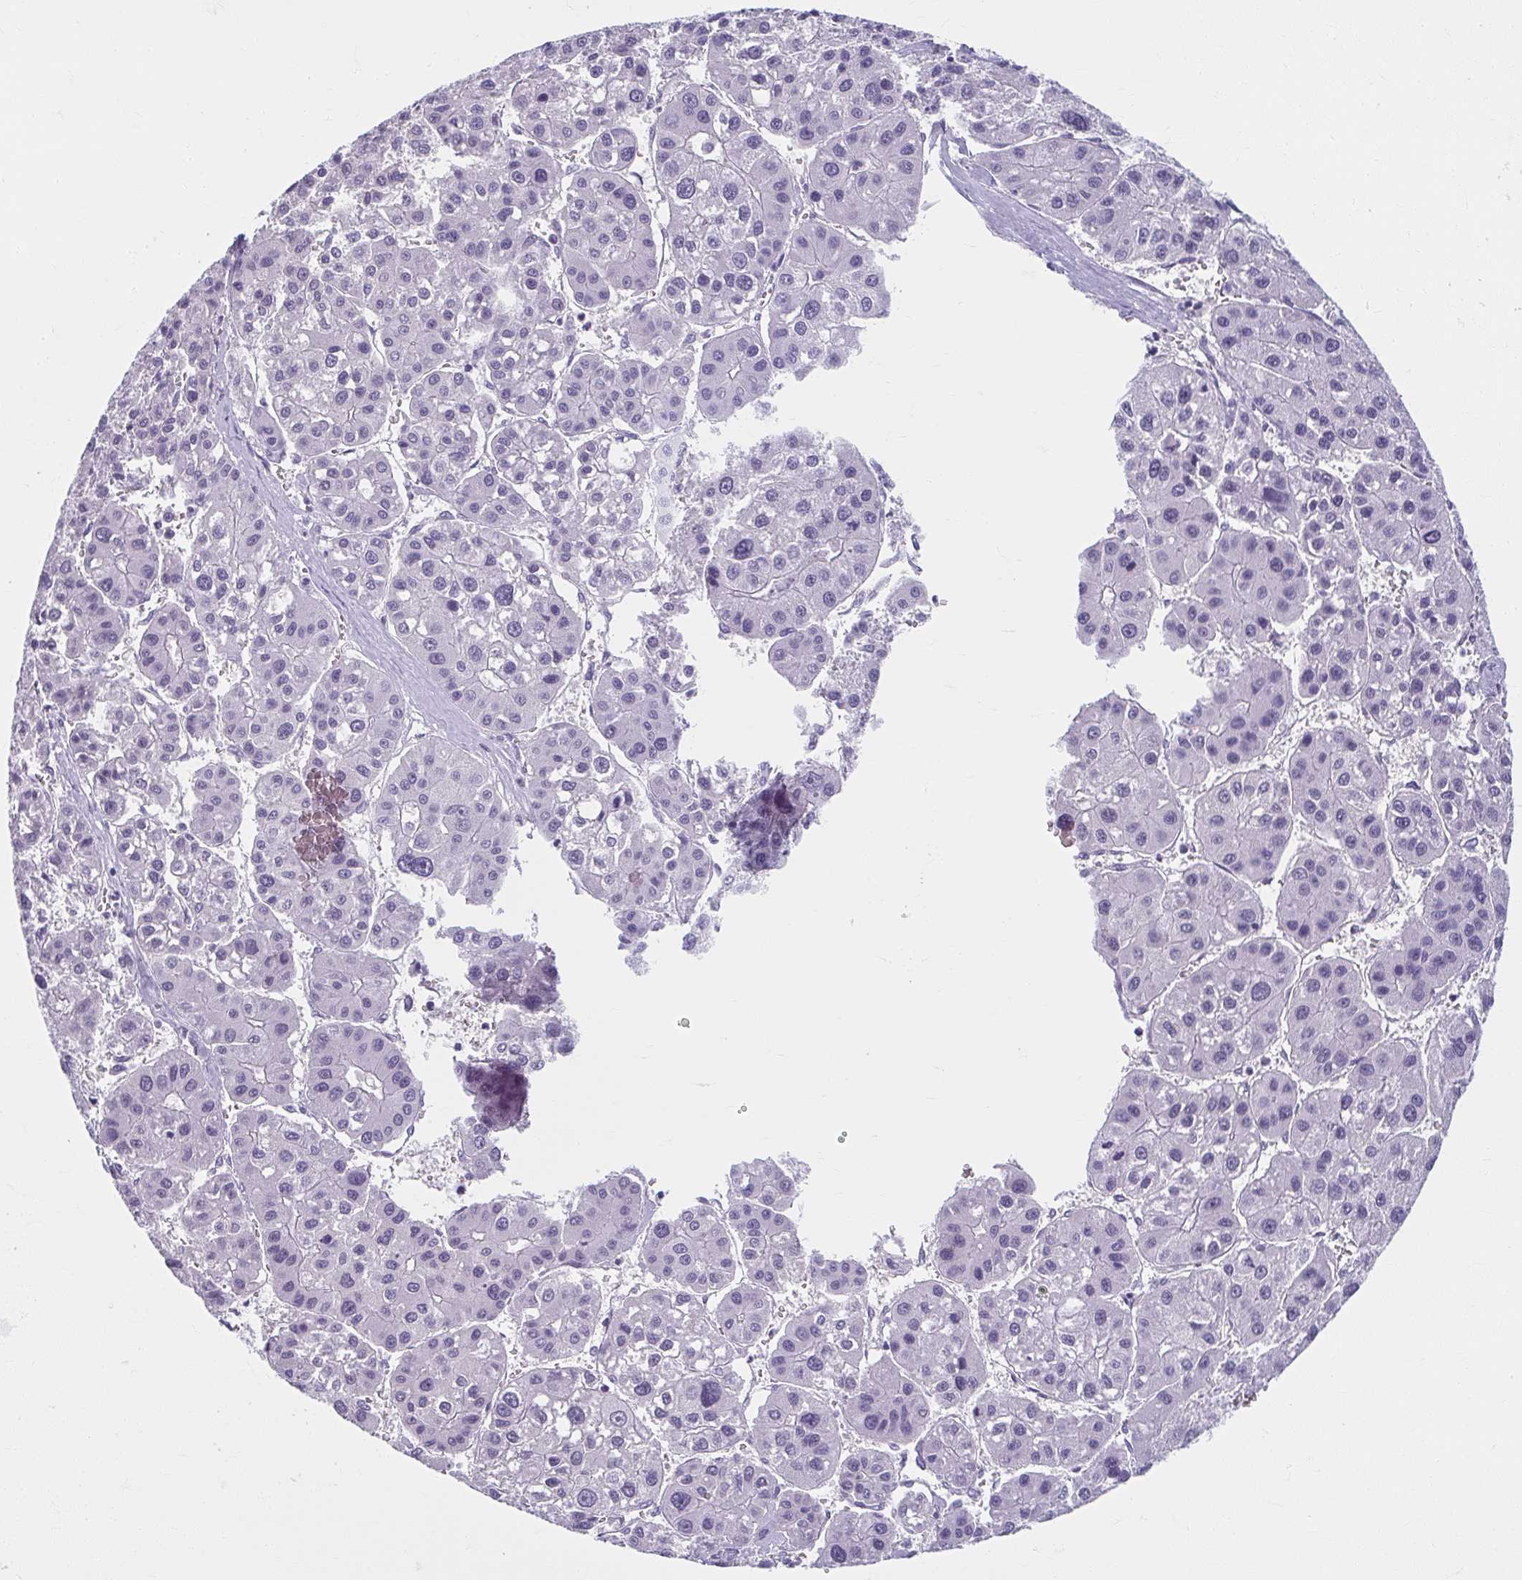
{"staining": {"intensity": "negative", "quantity": "none", "location": "none"}, "tissue": "liver cancer", "cell_type": "Tumor cells", "image_type": "cancer", "snomed": [{"axis": "morphology", "description": "Carcinoma, Hepatocellular, NOS"}, {"axis": "topography", "description": "Liver"}], "caption": "The immunohistochemistry (IHC) image has no significant expression in tumor cells of liver cancer tissue. The staining is performed using DAB (3,3'-diaminobenzidine) brown chromogen with nuclei counter-stained in using hematoxylin.", "gene": "MOBP", "patient": {"sex": "male", "age": 73}}